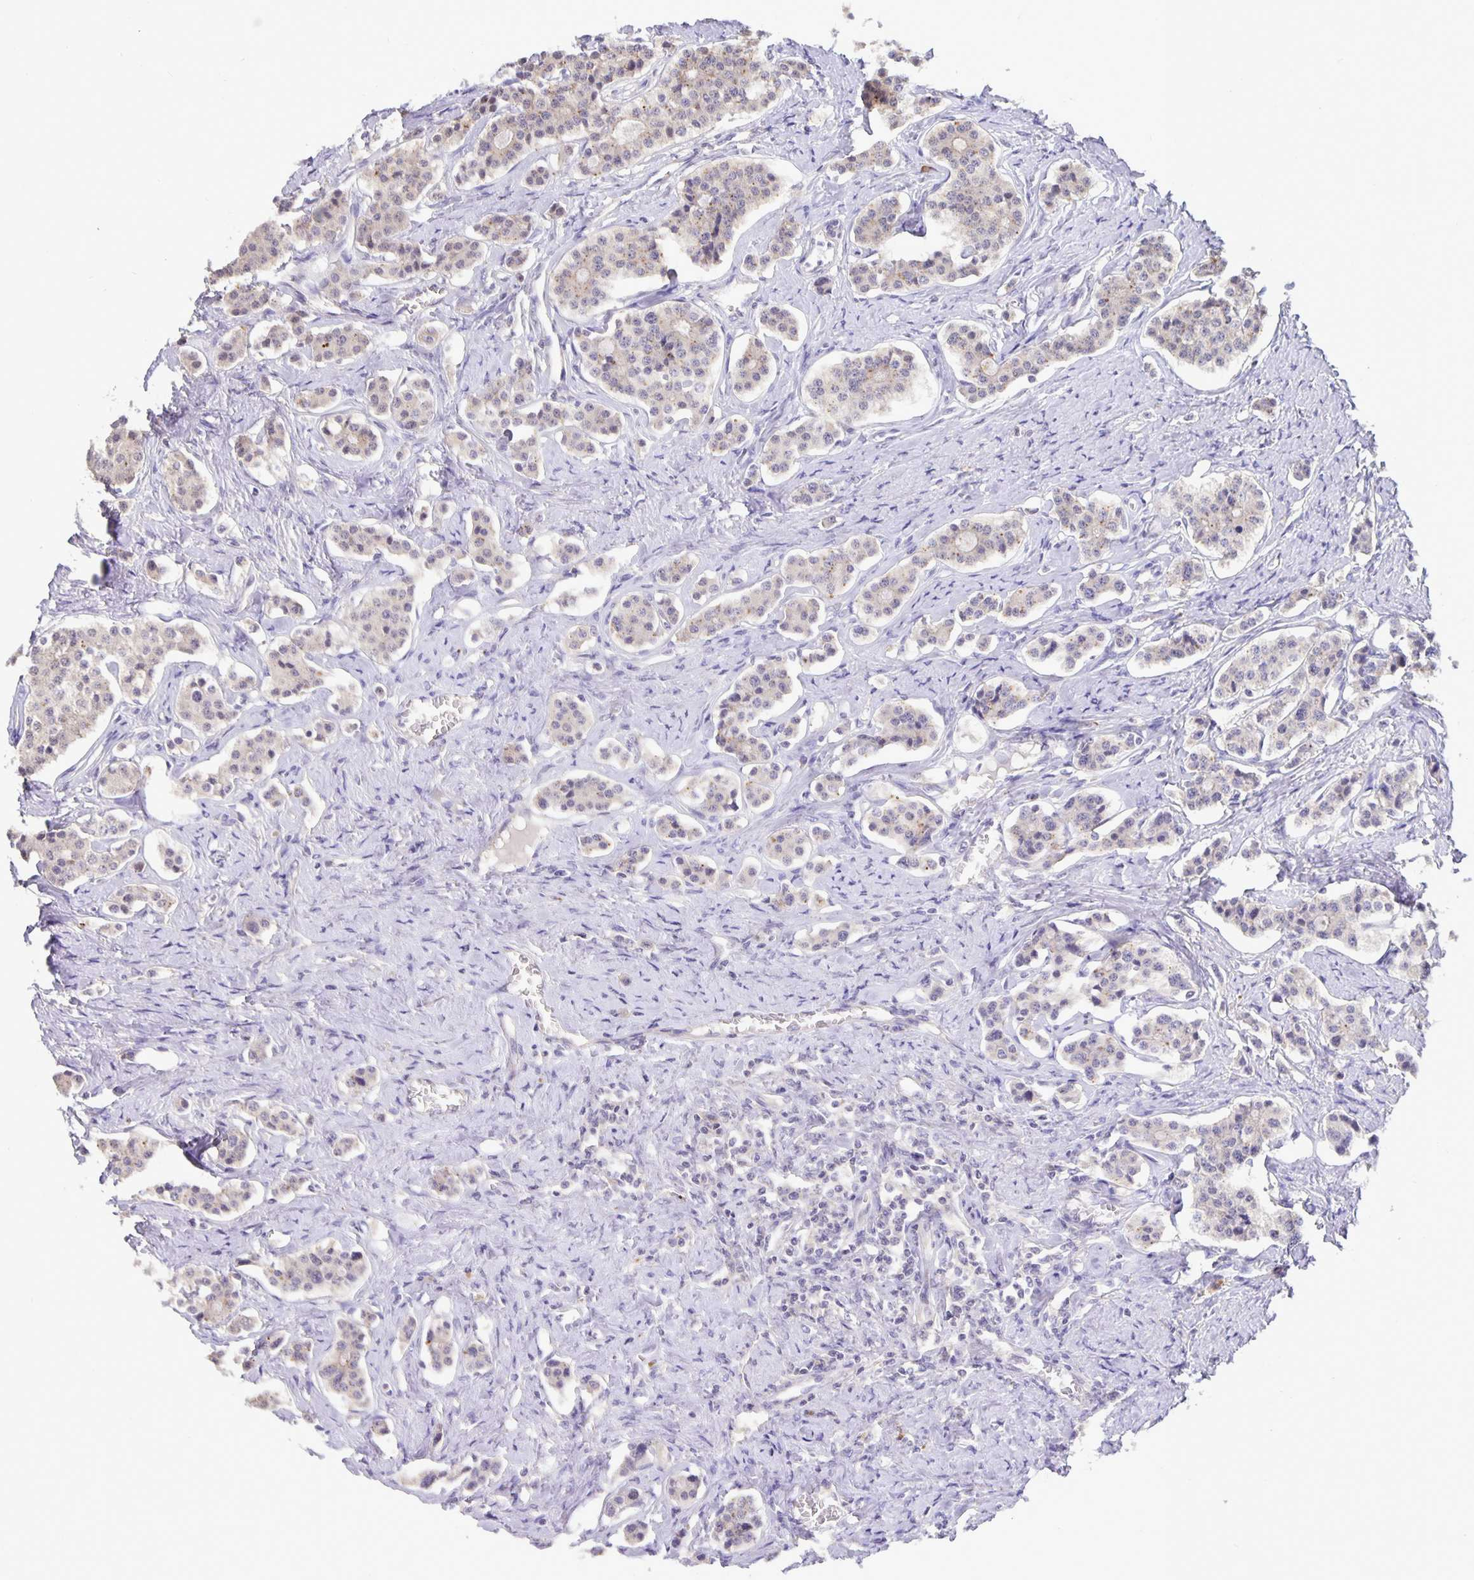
{"staining": {"intensity": "negative", "quantity": "none", "location": "none"}, "tissue": "carcinoid", "cell_type": "Tumor cells", "image_type": "cancer", "snomed": [{"axis": "morphology", "description": "Carcinoid, malignant, NOS"}, {"axis": "topography", "description": "Small intestine"}], "caption": "Immunohistochemical staining of malignant carcinoid reveals no significant expression in tumor cells. Brightfield microscopy of immunohistochemistry stained with DAB (brown) and hematoxylin (blue), captured at high magnification.", "gene": "EML6", "patient": {"sex": "male", "age": 63}}